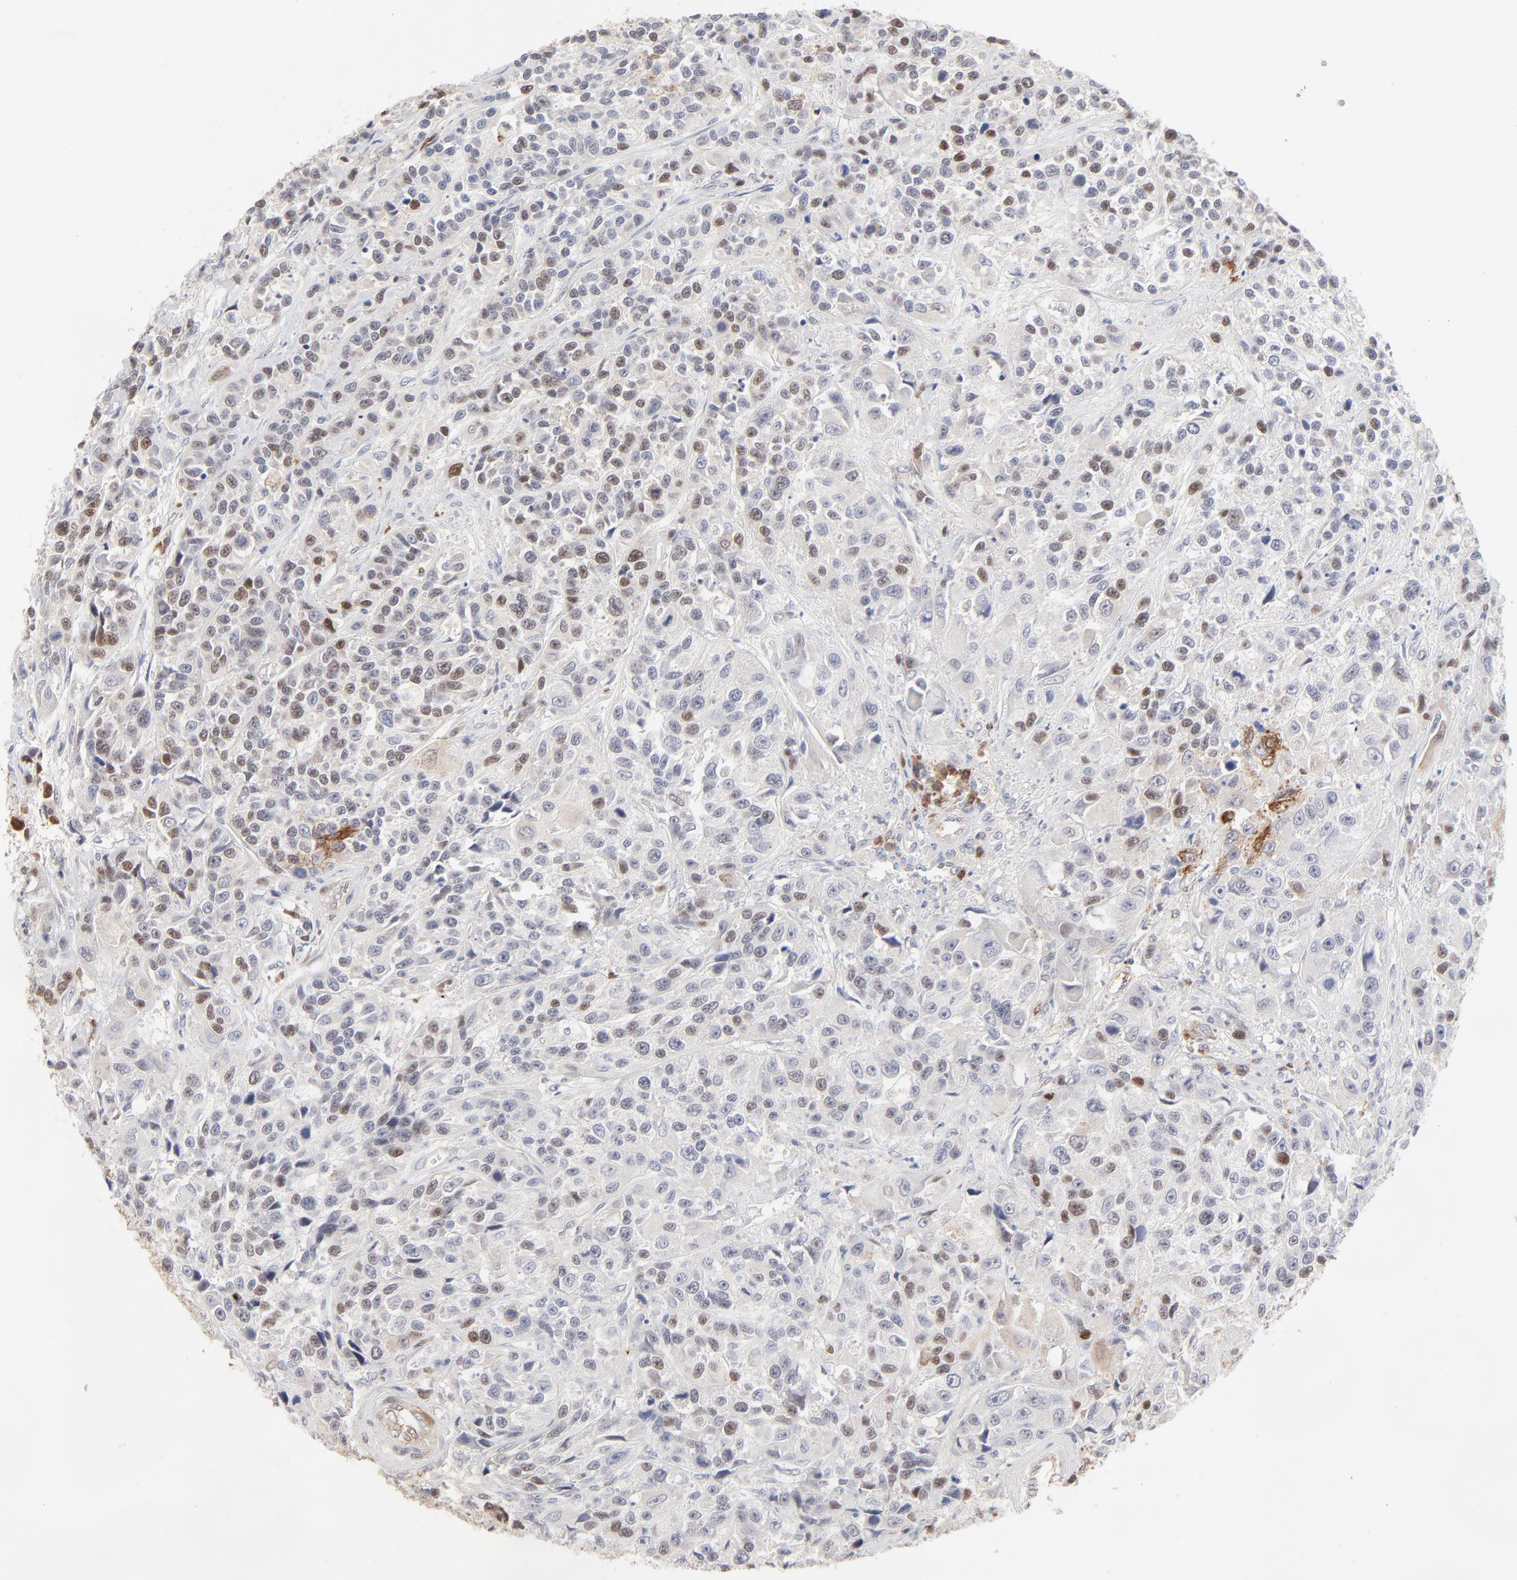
{"staining": {"intensity": "moderate", "quantity": "<25%", "location": "nuclear"}, "tissue": "urothelial cancer", "cell_type": "Tumor cells", "image_type": "cancer", "snomed": [{"axis": "morphology", "description": "Urothelial carcinoma, High grade"}, {"axis": "topography", "description": "Urinary bladder"}], "caption": "Immunohistochemistry (IHC) histopathology image of neoplastic tissue: high-grade urothelial carcinoma stained using immunohistochemistry demonstrates low levels of moderate protein expression localized specifically in the nuclear of tumor cells, appearing as a nuclear brown color.", "gene": "CDK6", "patient": {"sex": "female", "age": 81}}